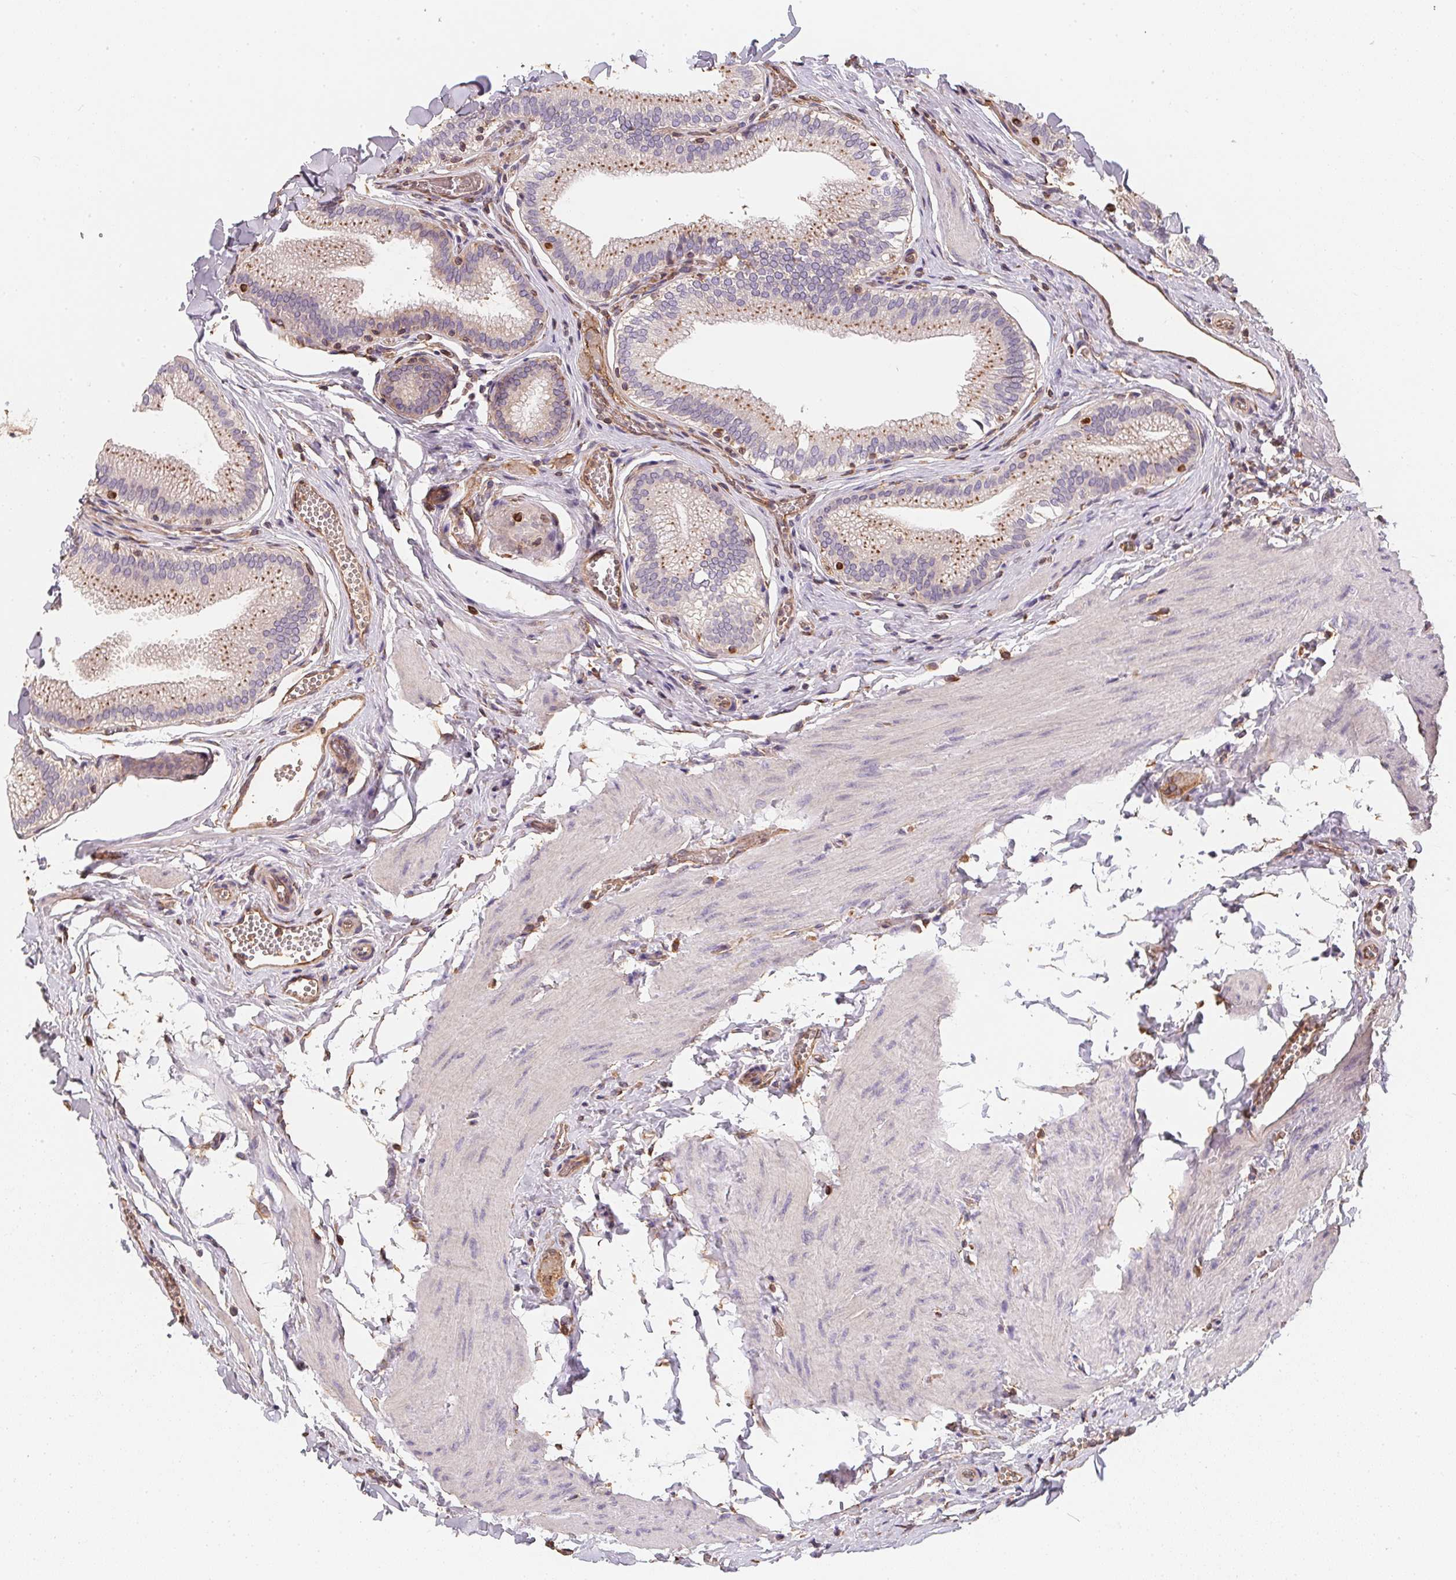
{"staining": {"intensity": "moderate", "quantity": "25%-75%", "location": "cytoplasmic/membranous"}, "tissue": "gallbladder", "cell_type": "Glandular cells", "image_type": "normal", "snomed": [{"axis": "morphology", "description": "Normal tissue, NOS"}, {"axis": "topography", "description": "Gallbladder"}, {"axis": "topography", "description": "Peripheral nerve tissue"}], "caption": "Unremarkable gallbladder was stained to show a protein in brown. There is medium levels of moderate cytoplasmic/membranous staining in approximately 25%-75% of glandular cells. The protein of interest is shown in brown color, while the nuclei are stained blue.", "gene": "TBKBP1", "patient": {"sex": "male", "age": 17}}